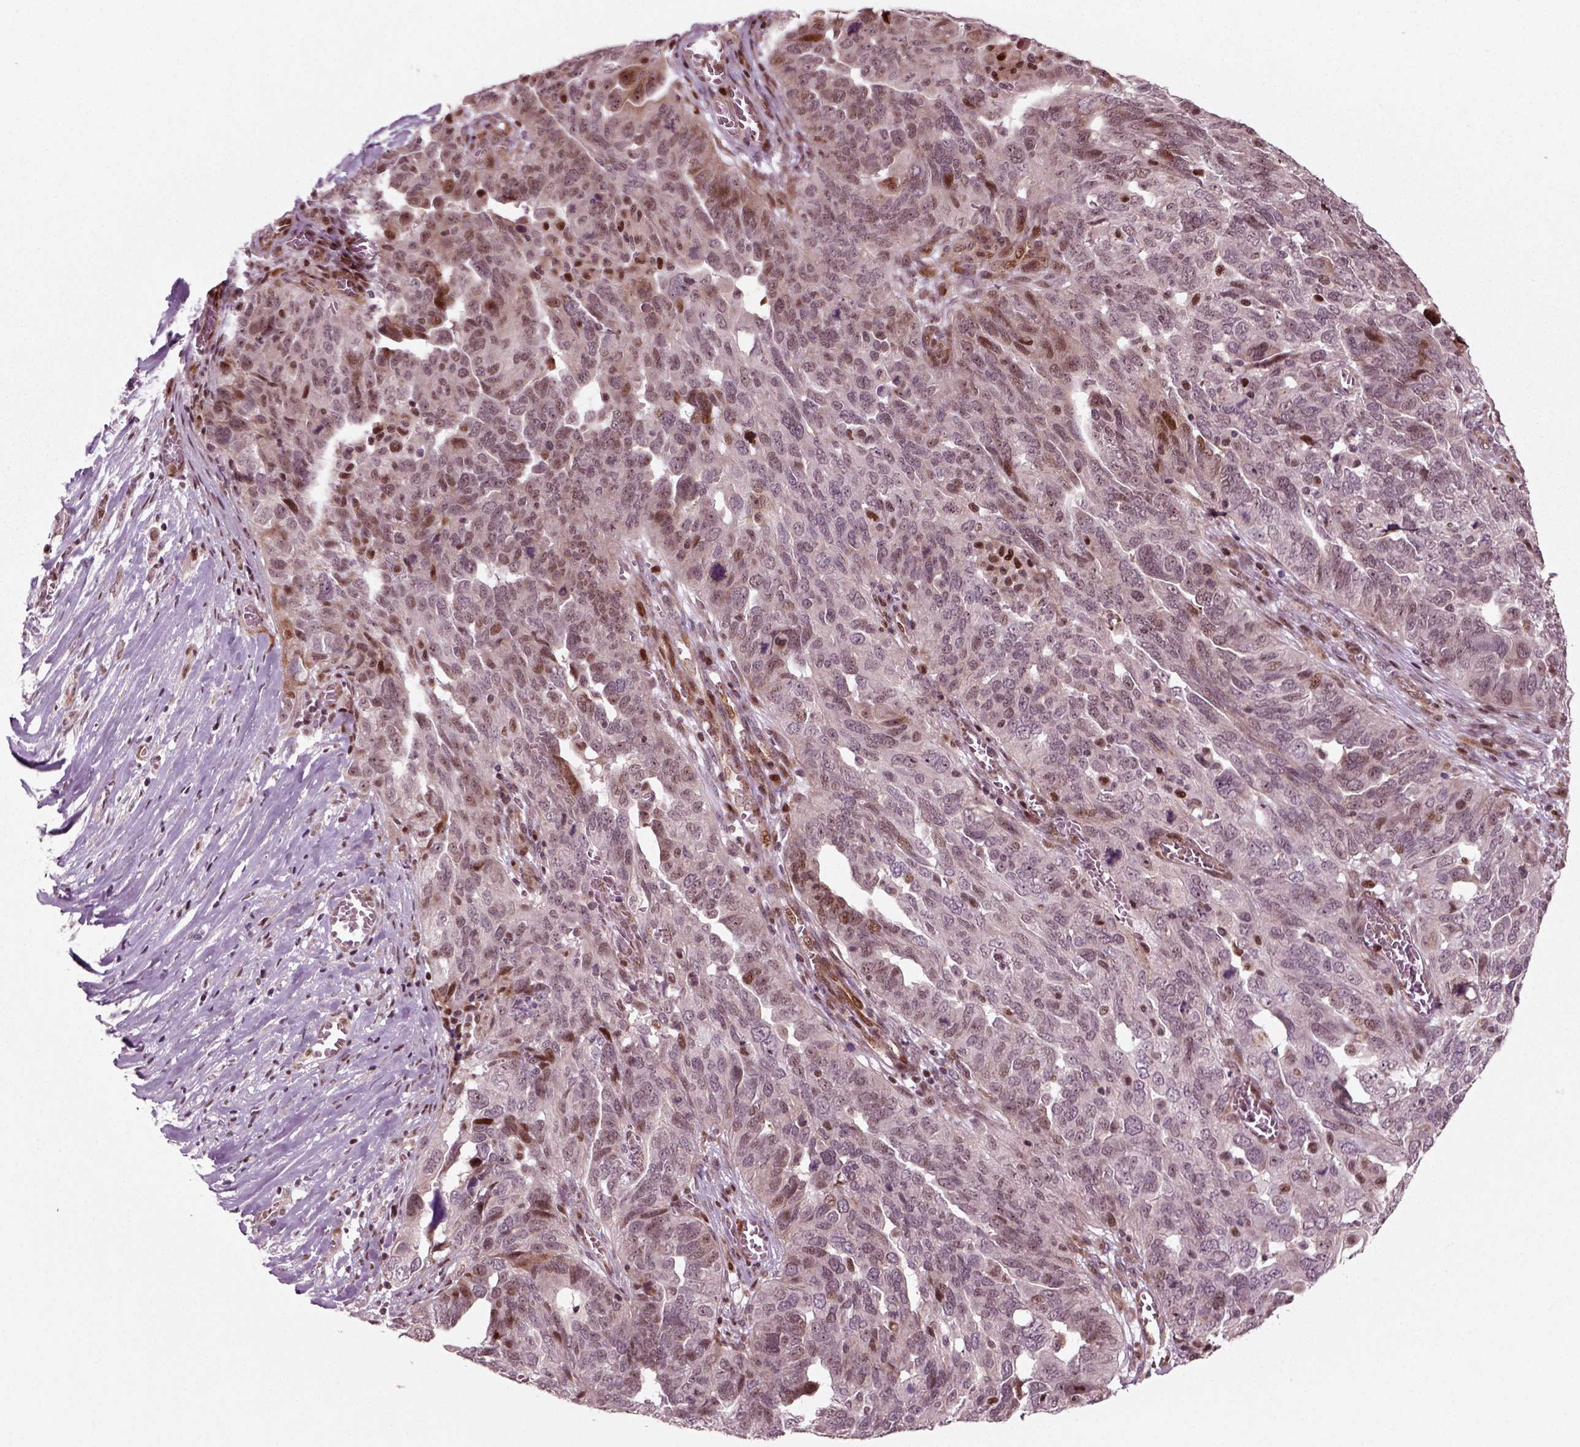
{"staining": {"intensity": "moderate", "quantity": "<25%", "location": "nuclear"}, "tissue": "ovarian cancer", "cell_type": "Tumor cells", "image_type": "cancer", "snomed": [{"axis": "morphology", "description": "Carcinoma, endometroid"}, {"axis": "topography", "description": "Soft tissue"}, {"axis": "topography", "description": "Ovary"}], "caption": "About <25% of tumor cells in ovarian endometroid carcinoma show moderate nuclear protein staining as visualized by brown immunohistochemical staining.", "gene": "CDC14A", "patient": {"sex": "female", "age": 52}}